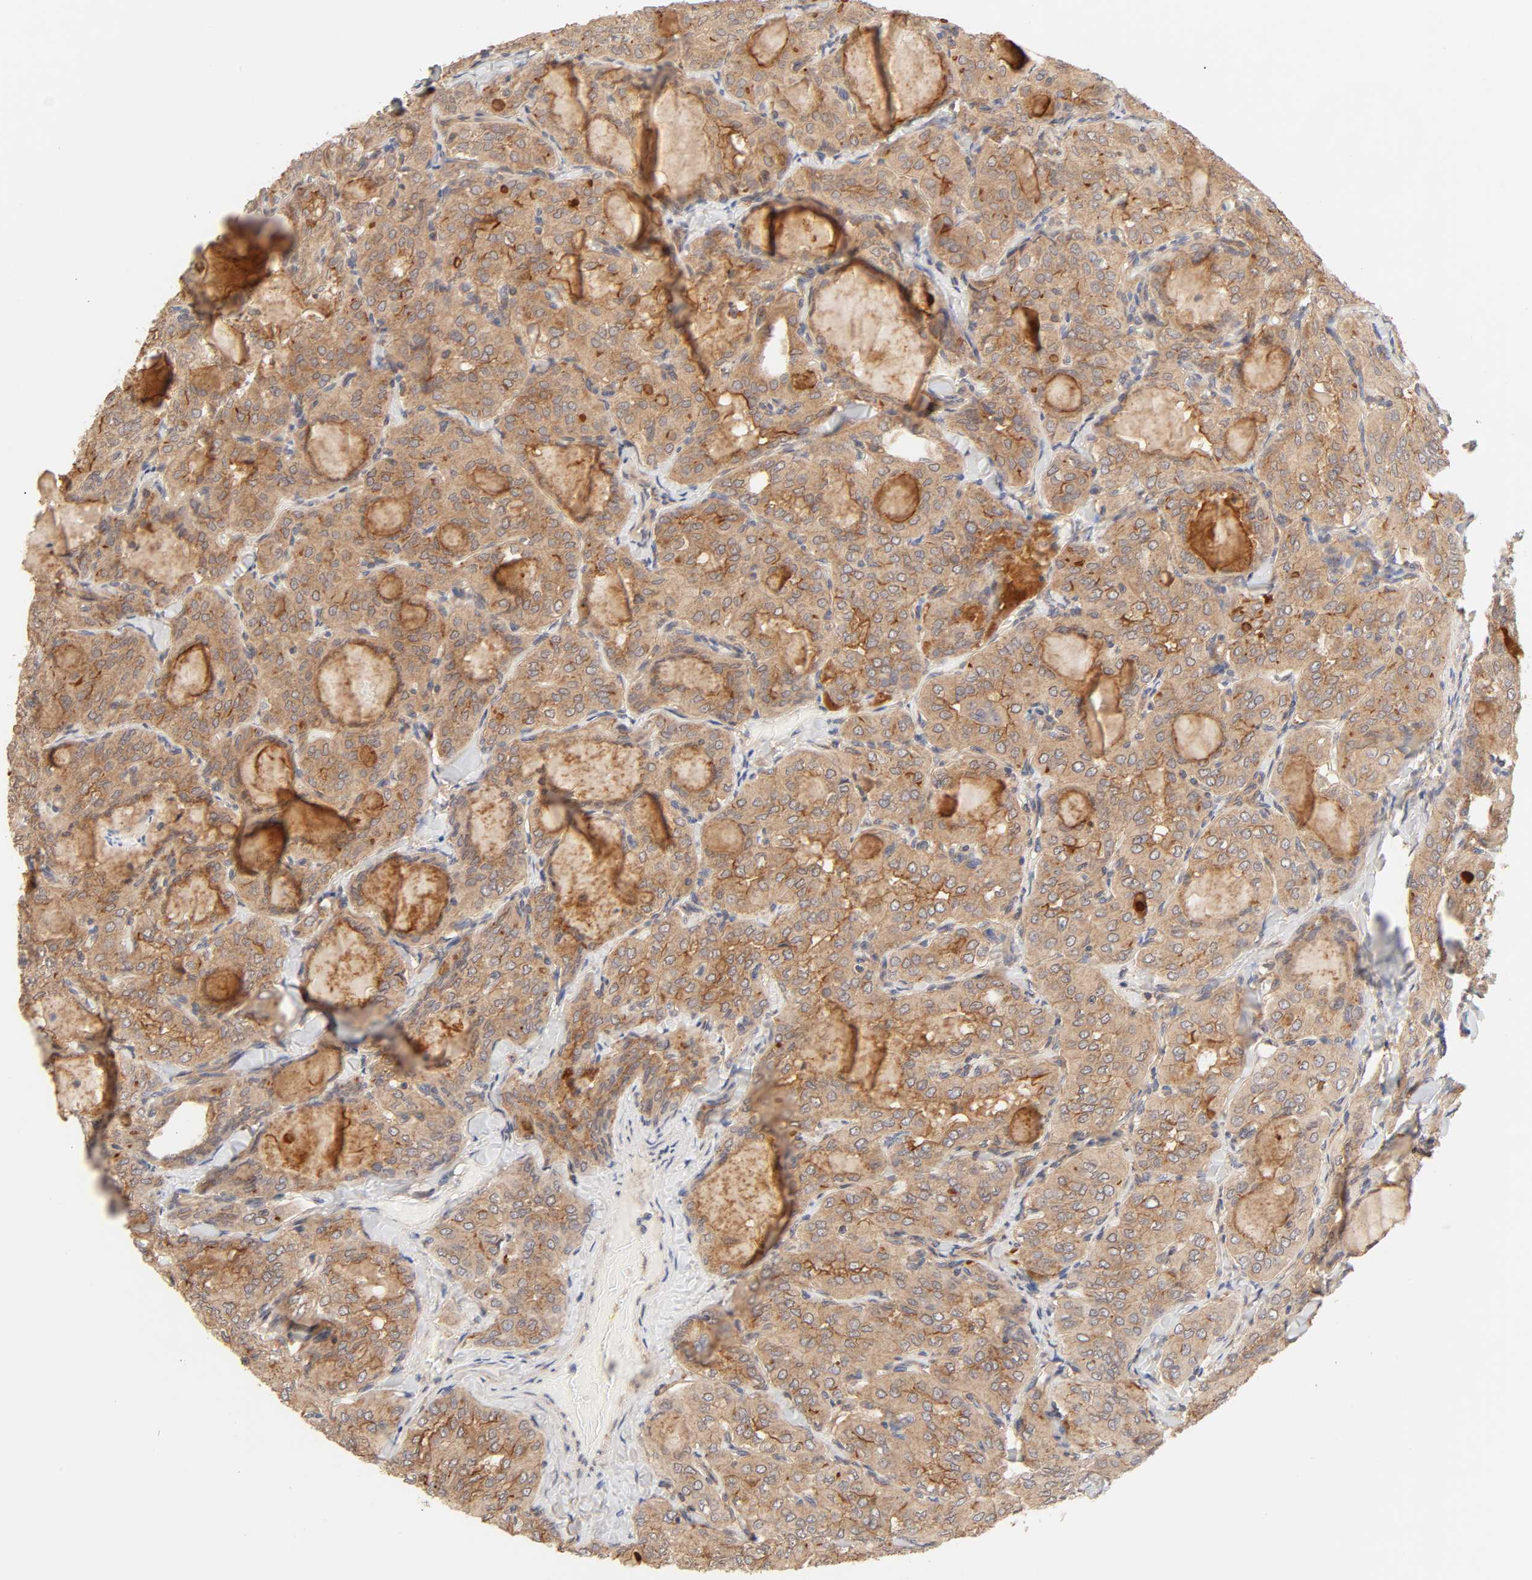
{"staining": {"intensity": "strong", "quantity": ">75%", "location": "cytoplasmic/membranous"}, "tissue": "thyroid cancer", "cell_type": "Tumor cells", "image_type": "cancer", "snomed": [{"axis": "morphology", "description": "Papillary adenocarcinoma, NOS"}, {"axis": "topography", "description": "Thyroid gland"}], "caption": "This image shows papillary adenocarcinoma (thyroid) stained with immunohistochemistry (IHC) to label a protein in brown. The cytoplasmic/membranous of tumor cells show strong positivity for the protein. Nuclei are counter-stained blue.", "gene": "EPS8", "patient": {"sex": "male", "age": 20}}